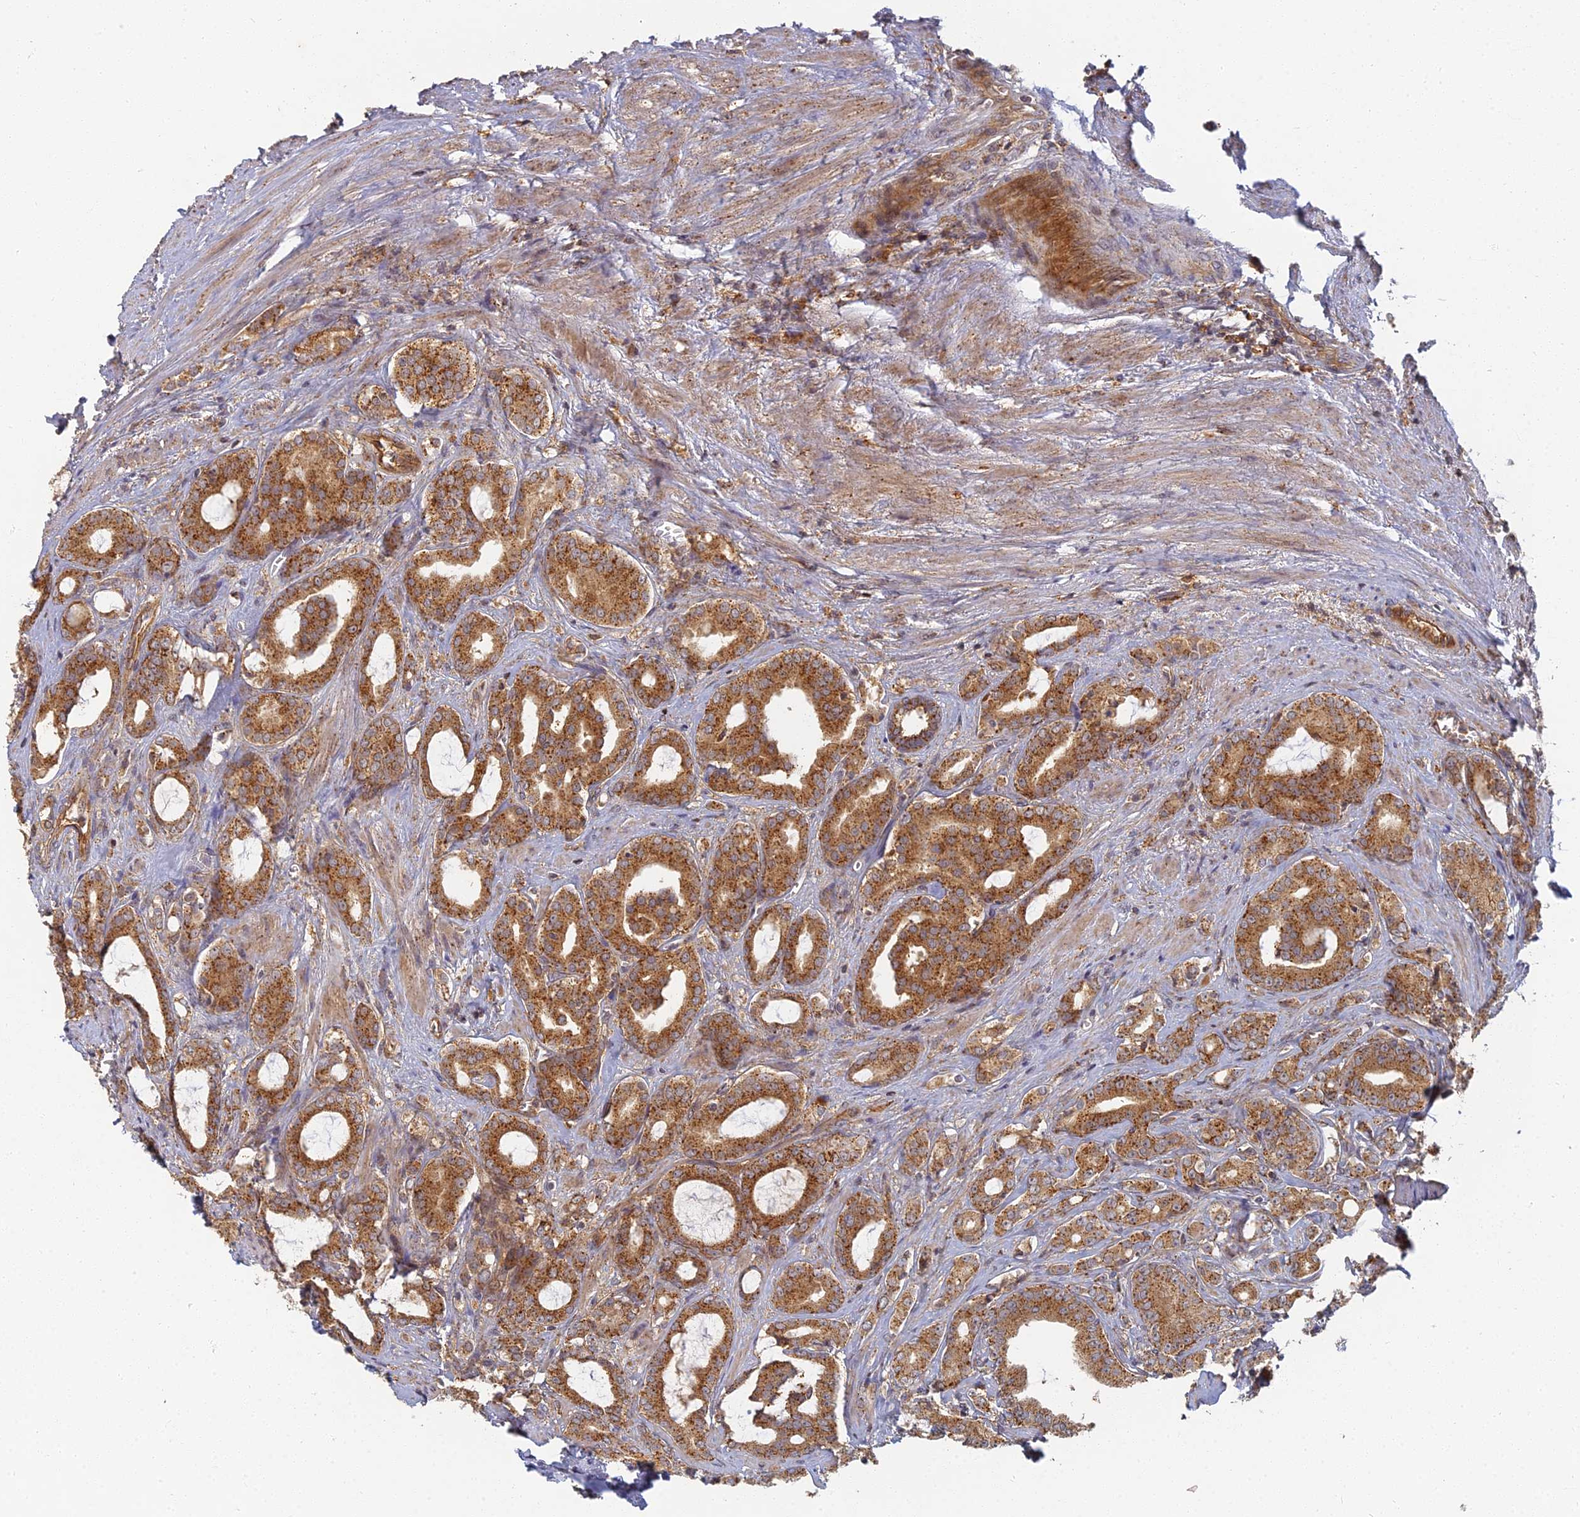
{"staining": {"intensity": "moderate", "quantity": ">75%", "location": "cytoplasmic/membranous"}, "tissue": "prostate cancer", "cell_type": "Tumor cells", "image_type": "cancer", "snomed": [{"axis": "morphology", "description": "Adenocarcinoma, High grade"}, {"axis": "topography", "description": "Prostate"}], "caption": "Moderate cytoplasmic/membranous protein expression is present in approximately >75% of tumor cells in high-grade adenocarcinoma (prostate). The staining is performed using DAB brown chromogen to label protein expression. The nuclei are counter-stained blue using hematoxylin.", "gene": "INO80D", "patient": {"sex": "male", "age": 72}}